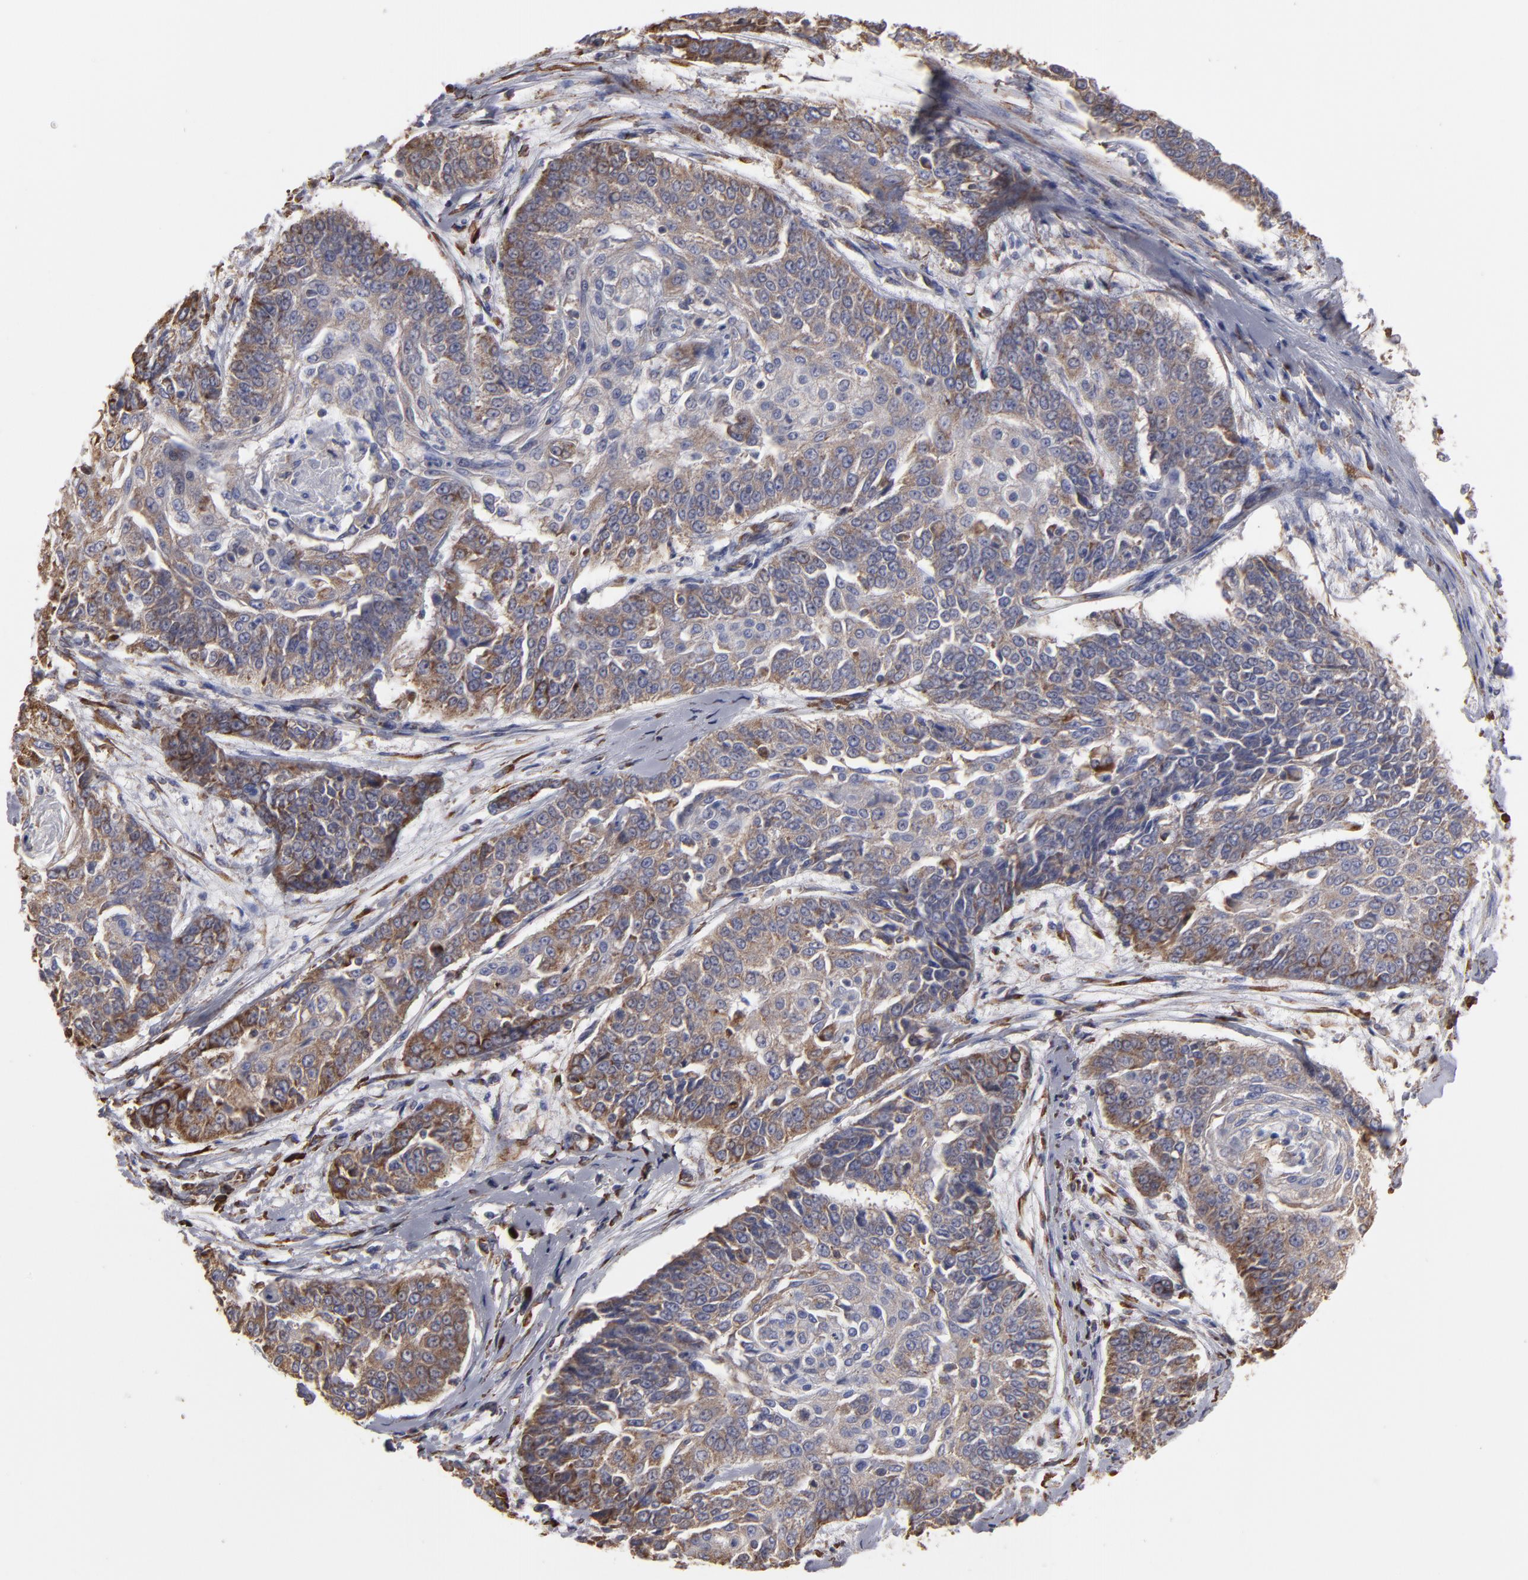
{"staining": {"intensity": "moderate", "quantity": ">75%", "location": "cytoplasmic/membranous"}, "tissue": "cervical cancer", "cell_type": "Tumor cells", "image_type": "cancer", "snomed": [{"axis": "morphology", "description": "Squamous cell carcinoma, NOS"}, {"axis": "topography", "description": "Cervix"}], "caption": "Squamous cell carcinoma (cervical) stained with a protein marker exhibits moderate staining in tumor cells.", "gene": "SND1", "patient": {"sex": "female", "age": 64}}